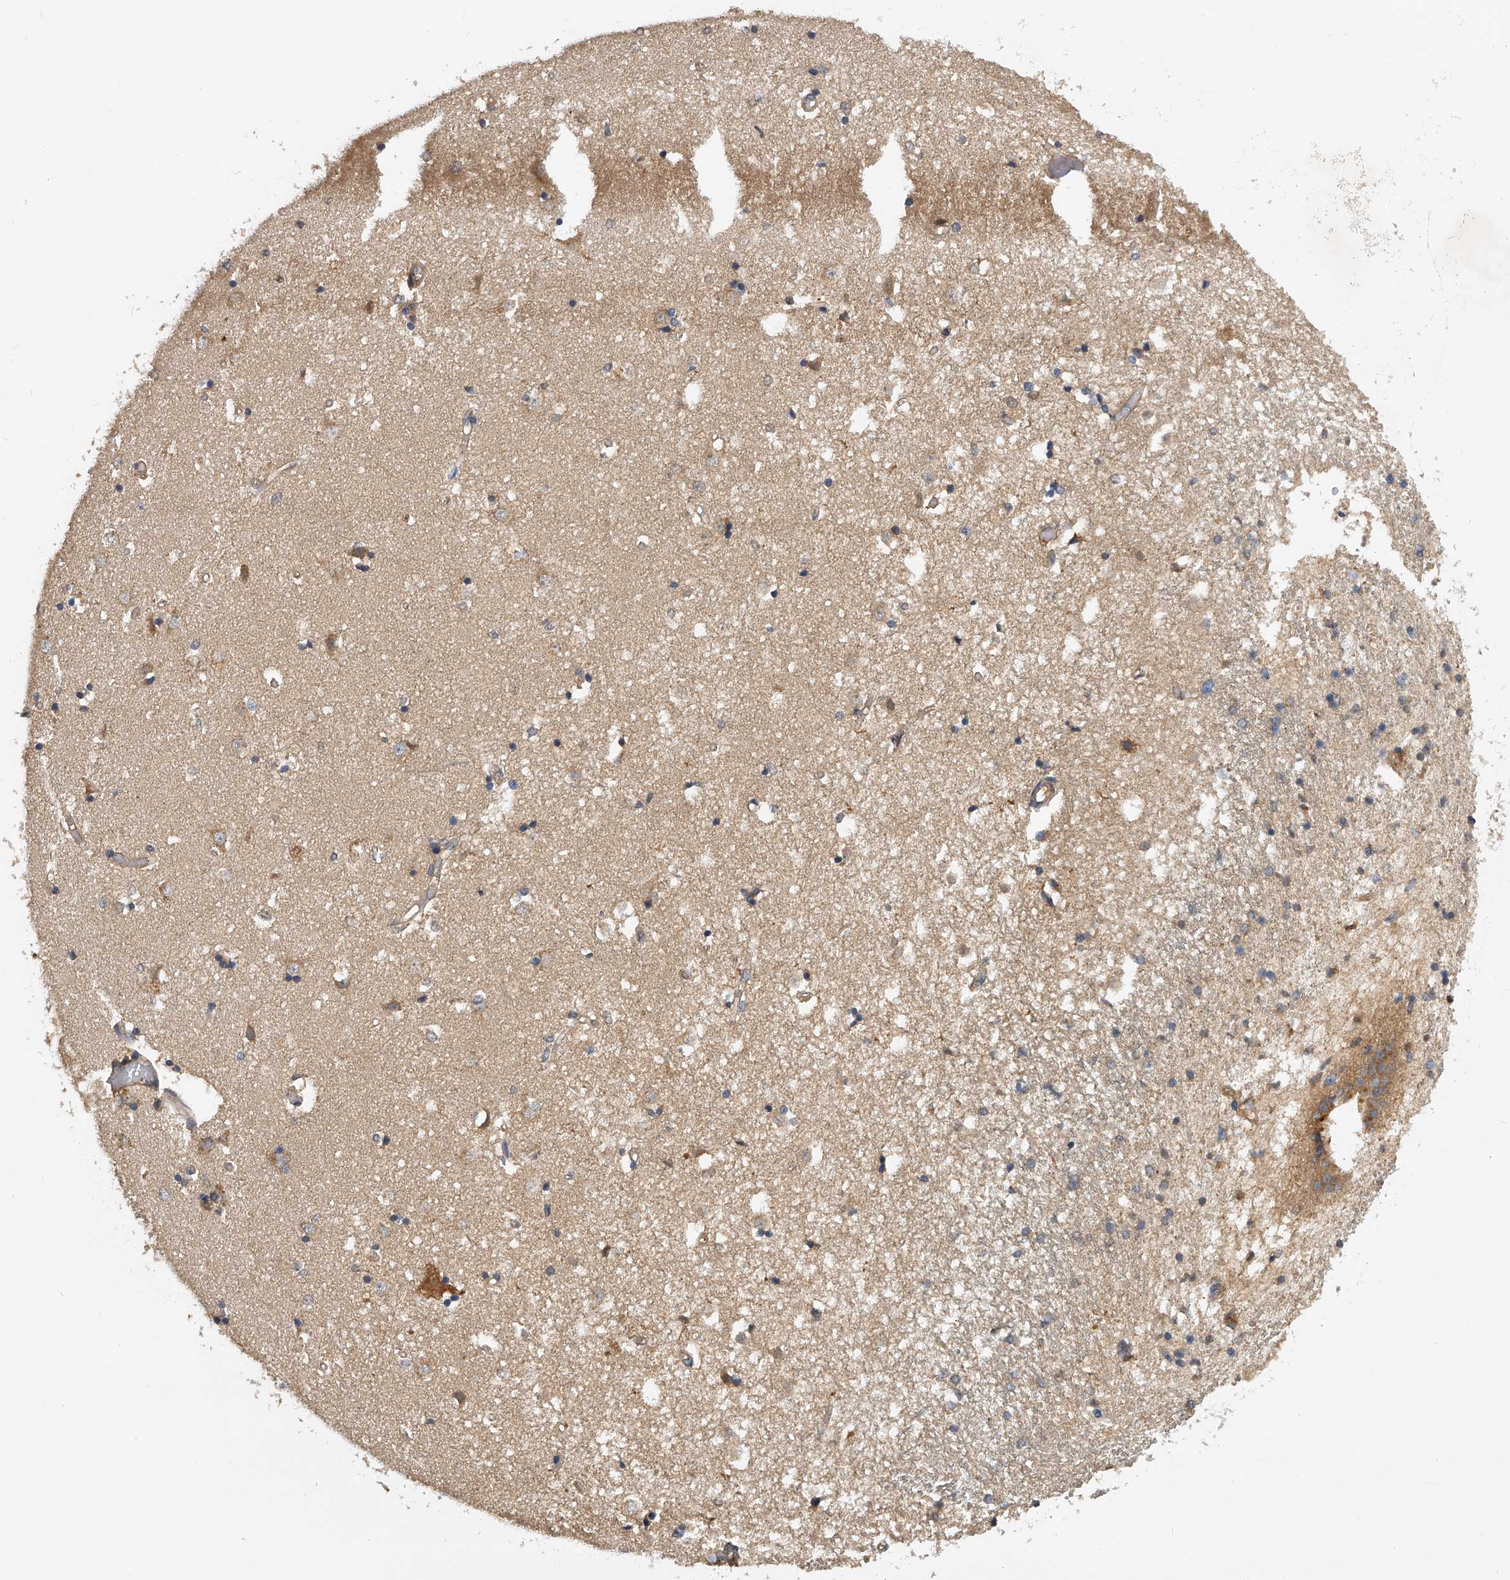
{"staining": {"intensity": "negative", "quantity": "none", "location": "none"}, "tissue": "caudate", "cell_type": "Glial cells", "image_type": "normal", "snomed": [{"axis": "morphology", "description": "Normal tissue, NOS"}, {"axis": "topography", "description": "Lateral ventricle wall"}], "caption": "DAB immunohistochemical staining of normal human caudate demonstrates no significant staining in glial cells. The staining was performed using DAB (3,3'-diaminobenzidine) to visualize the protein expression in brown, while the nuclei were stained in blue with hematoxylin (Magnification: 20x).", "gene": "PTPRA", "patient": {"sex": "male", "age": 45}}